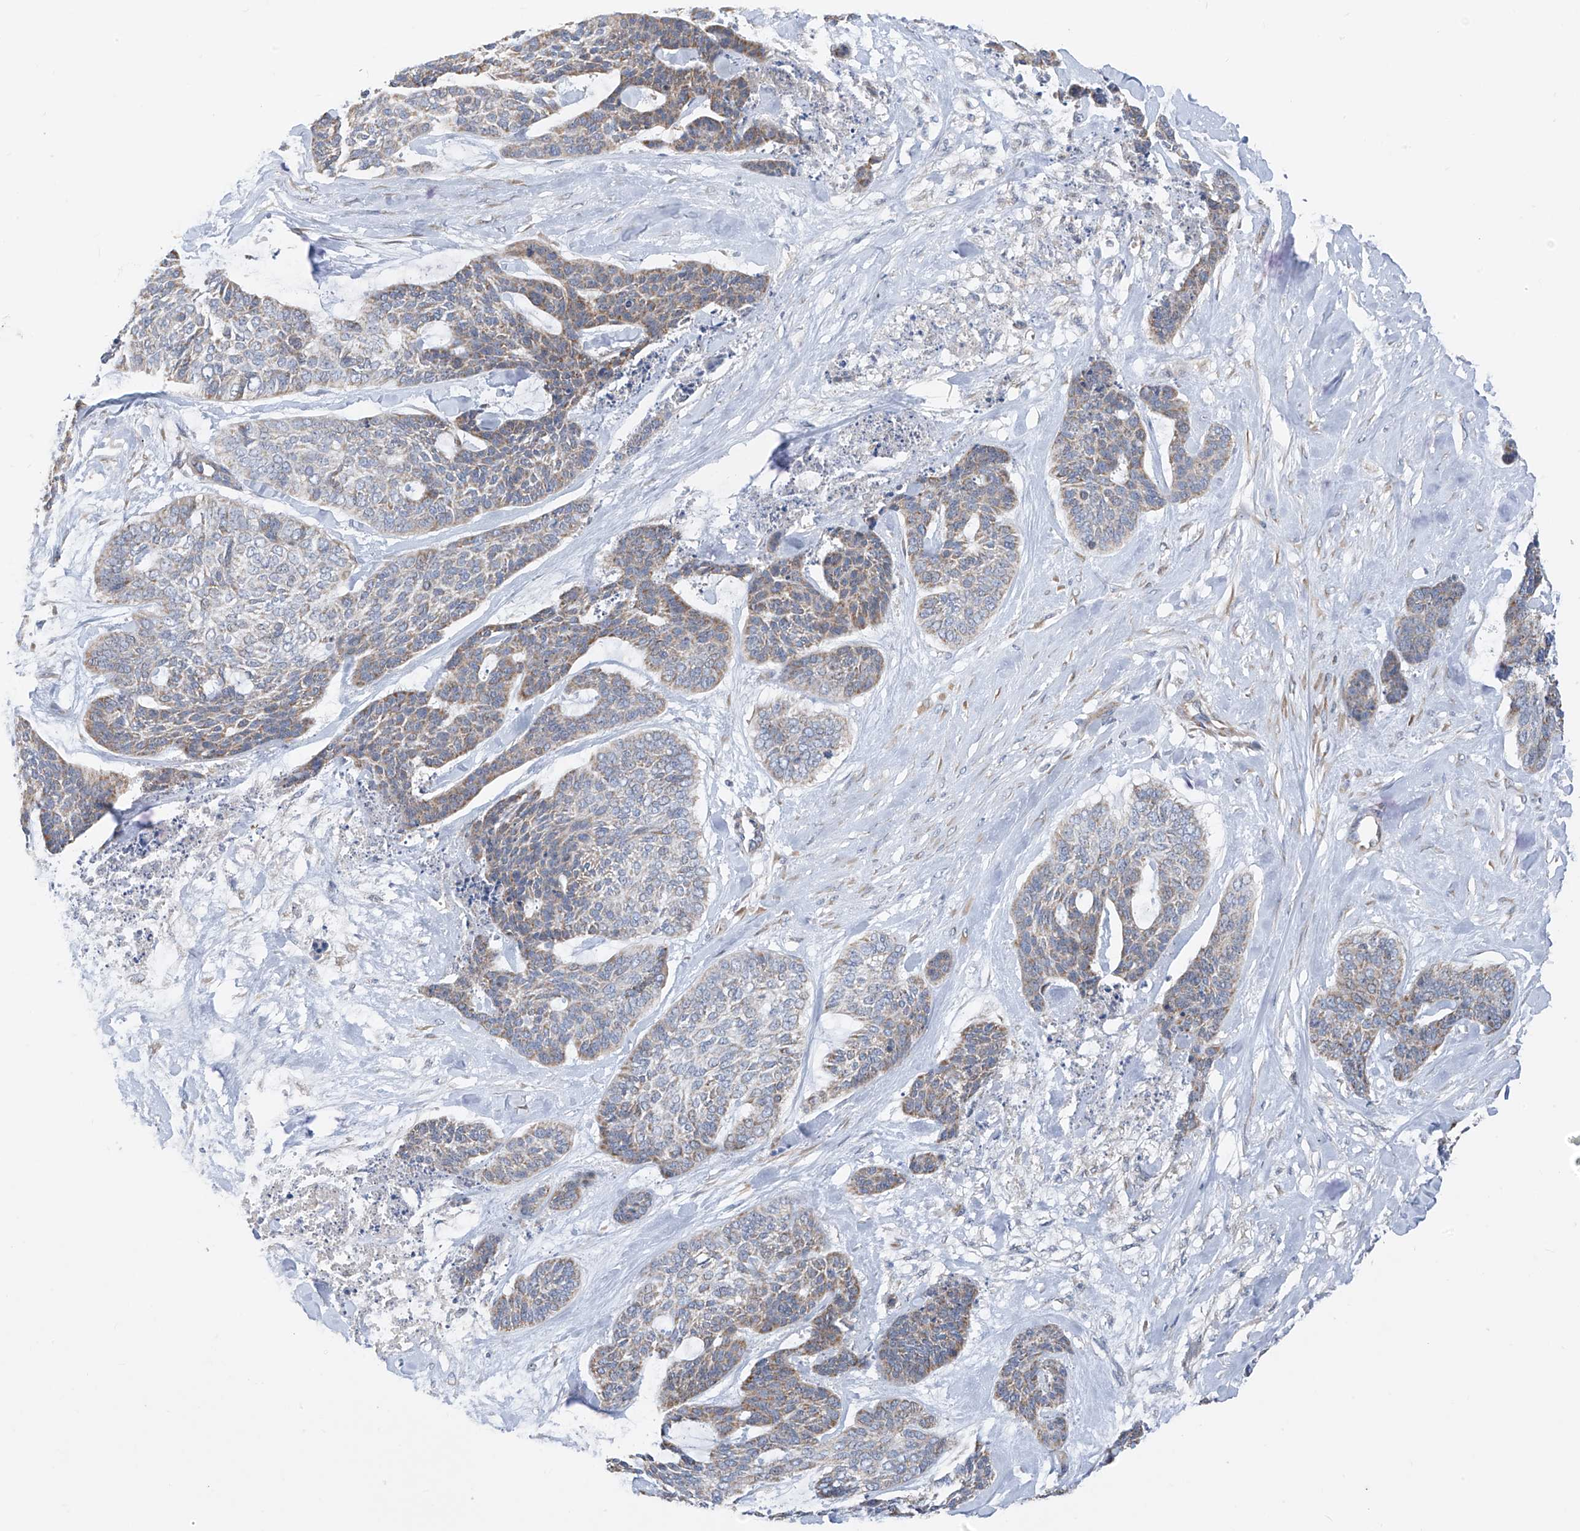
{"staining": {"intensity": "weak", "quantity": "25%-75%", "location": "cytoplasmic/membranous"}, "tissue": "skin cancer", "cell_type": "Tumor cells", "image_type": "cancer", "snomed": [{"axis": "morphology", "description": "Basal cell carcinoma"}, {"axis": "topography", "description": "Skin"}], "caption": "A micrograph of human skin cancer (basal cell carcinoma) stained for a protein demonstrates weak cytoplasmic/membranous brown staining in tumor cells.", "gene": "EOMES", "patient": {"sex": "female", "age": 64}}